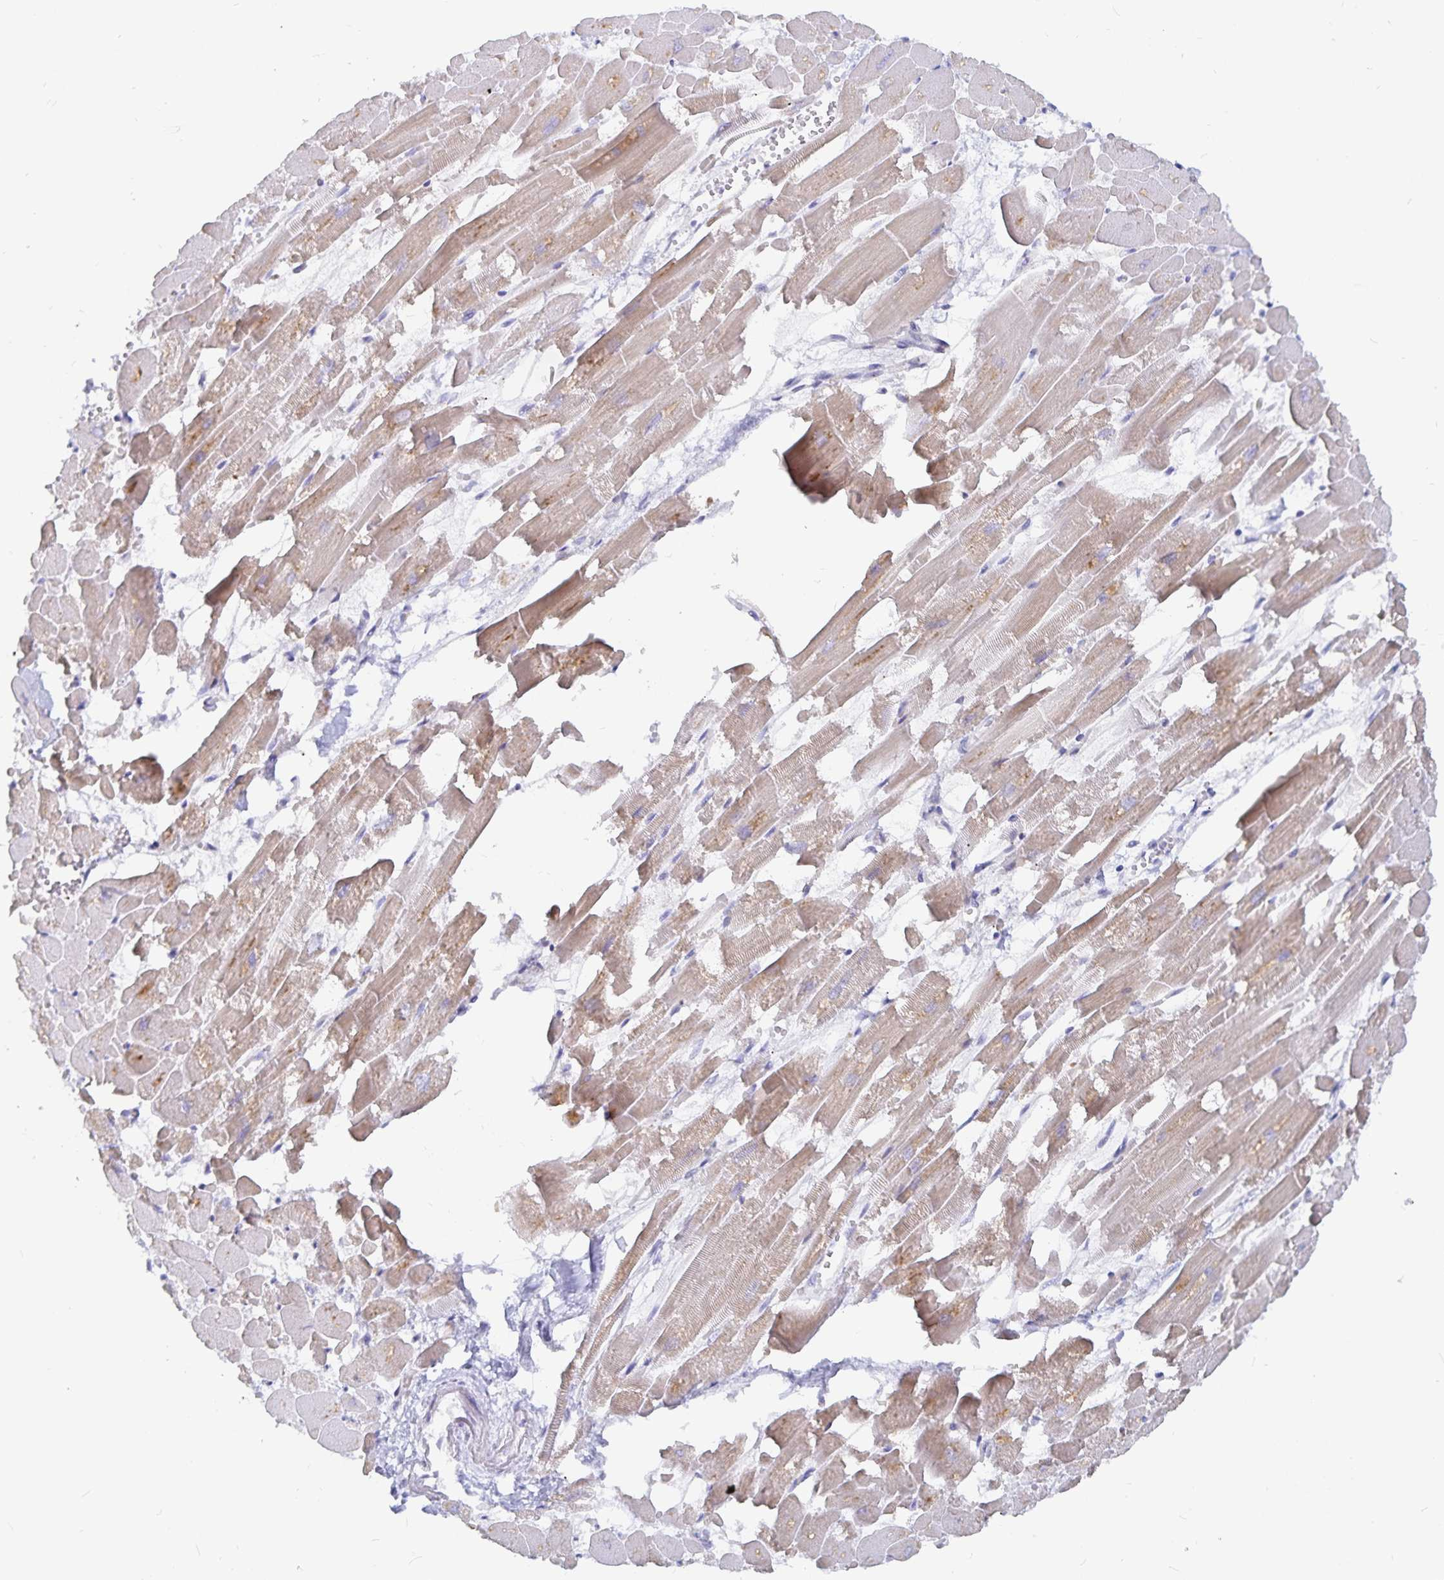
{"staining": {"intensity": "moderate", "quantity": ">75%", "location": "cytoplasmic/membranous"}, "tissue": "heart muscle", "cell_type": "Cardiomyocytes", "image_type": "normal", "snomed": [{"axis": "morphology", "description": "Normal tissue, NOS"}, {"axis": "topography", "description": "Heart"}], "caption": "Immunohistochemistry (IHC) image of normal human heart muscle stained for a protein (brown), which displays medium levels of moderate cytoplasmic/membranous expression in about >75% of cardiomyocytes.", "gene": "PKHD1", "patient": {"sex": "female", "age": 52}}